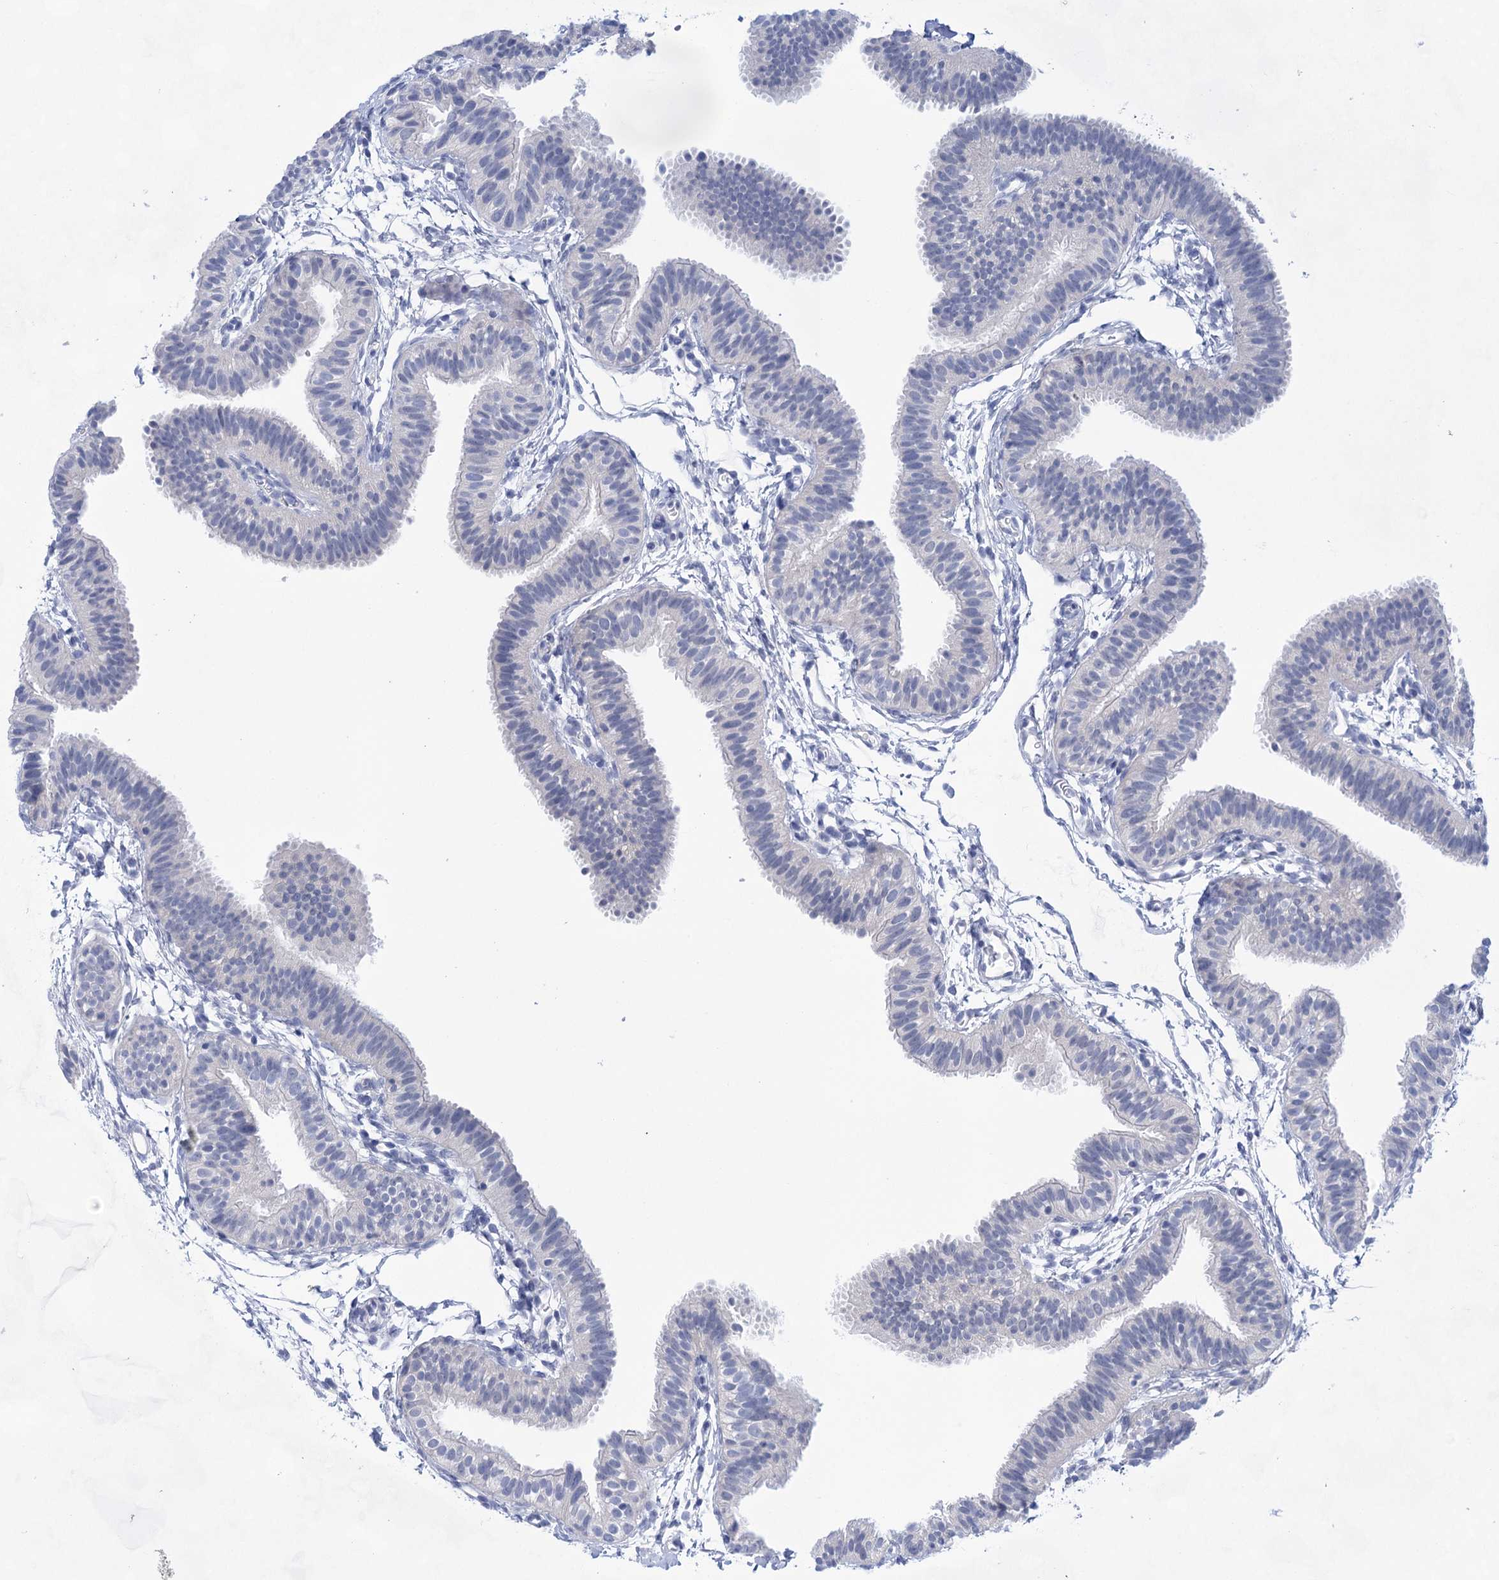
{"staining": {"intensity": "negative", "quantity": "none", "location": "none"}, "tissue": "fallopian tube", "cell_type": "Glandular cells", "image_type": "normal", "snomed": [{"axis": "morphology", "description": "Normal tissue, NOS"}, {"axis": "topography", "description": "Fallopian tube"}], "caption": "Human fallopian tube stained for a protein using immunohistochemistry (IHC) shows no staining in glandular cells.", "gene": "LALBA", "patient": {"sex": "female", "age": 35}}